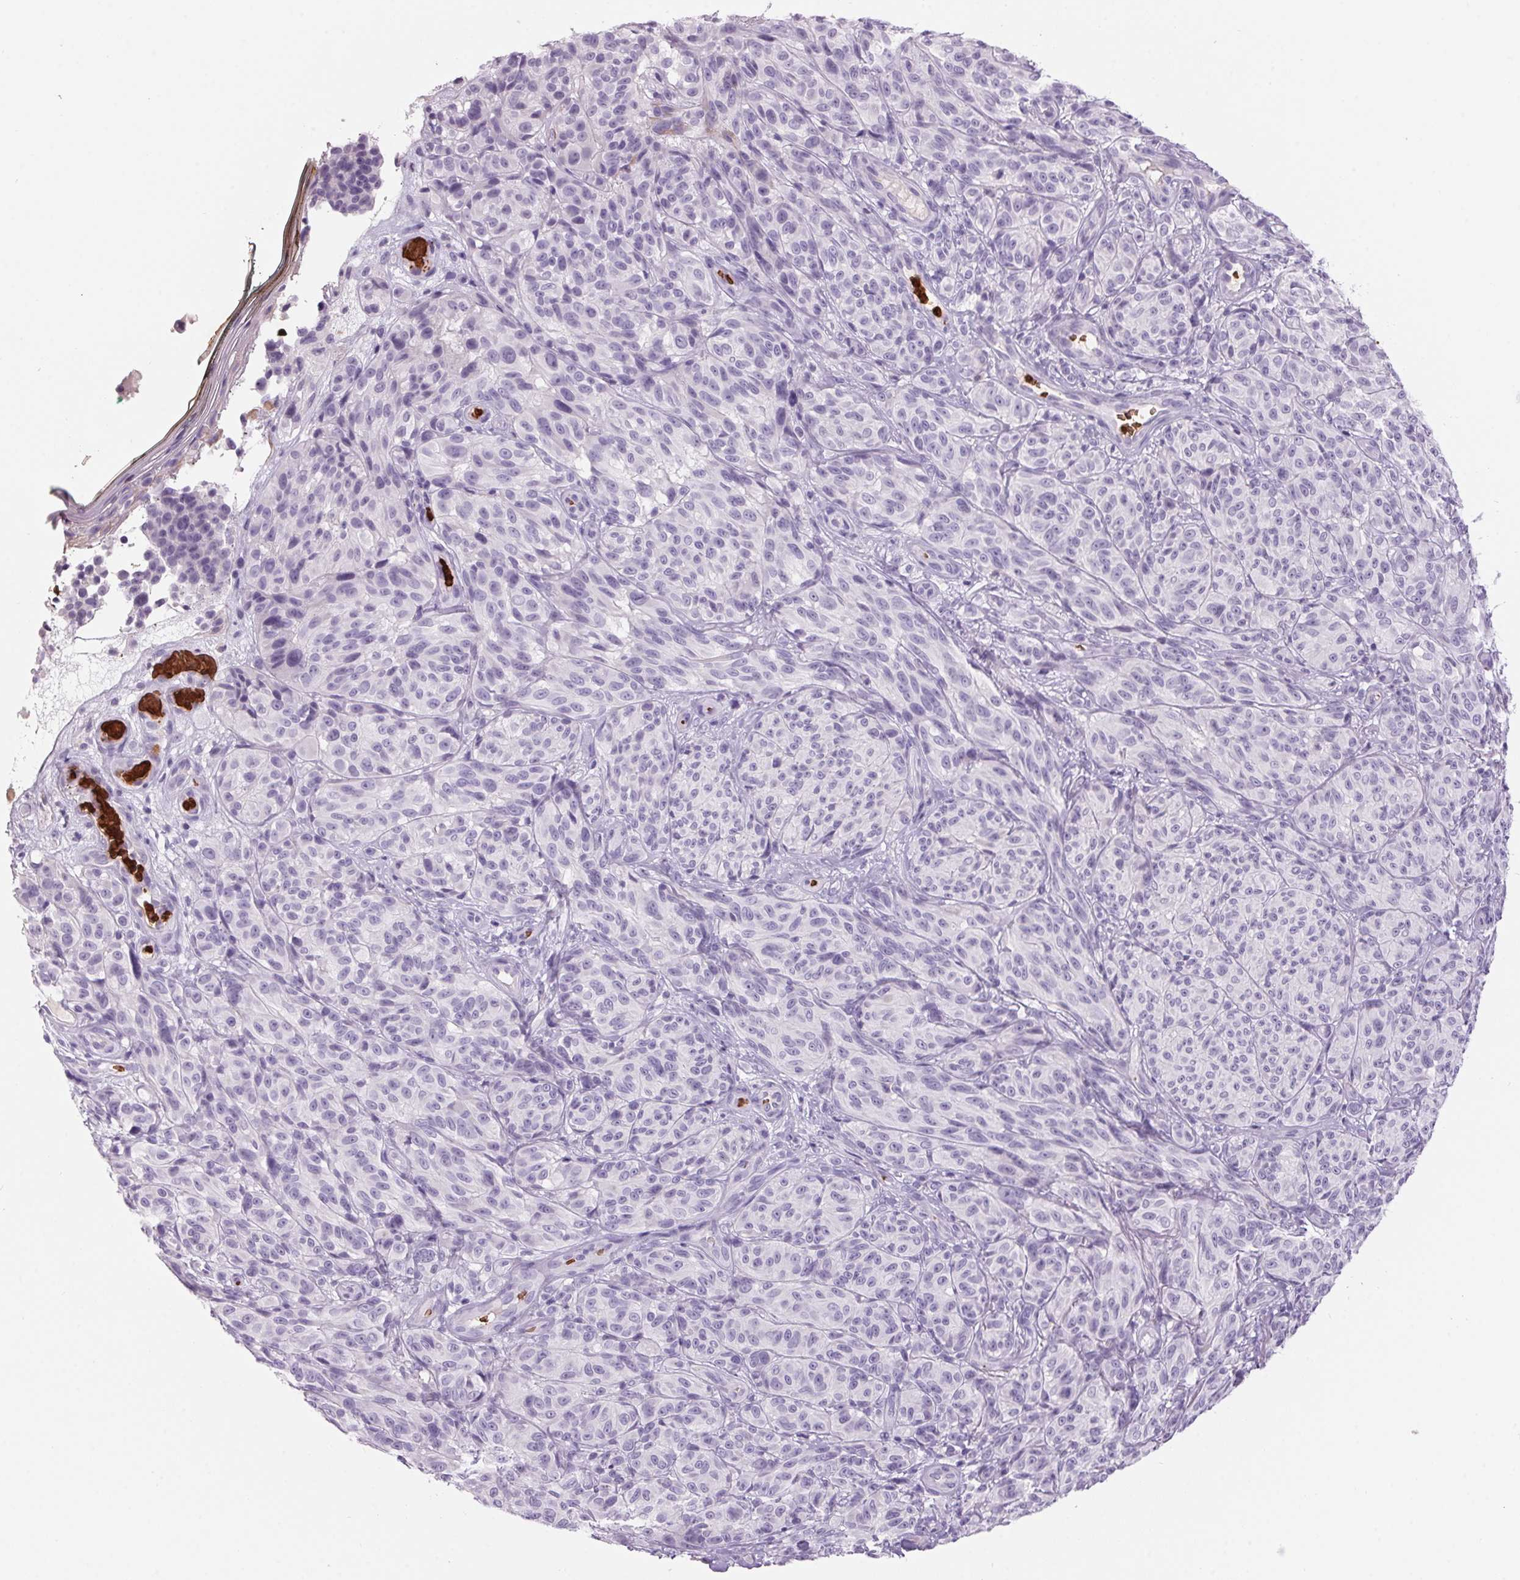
{"staining": {"intensity": "negative", "quantity": "none", "location": "none"}, "tissue": "melanoma", "cell_type": "Tumor cells", "image_type": "cancer", "snomed": [{"axis": "morphology", "description": "Malignant melanoma, NOS"}, {"axis": "topography", "description": "Skin"}], "caption": "A high-resolution photomicrograph shows immunohistochemistry staining of melanoma, which exhibits no significant staining in tumor cells.", "gene": "HBQ1", "patient": {"sex": "female", "age": 85}}